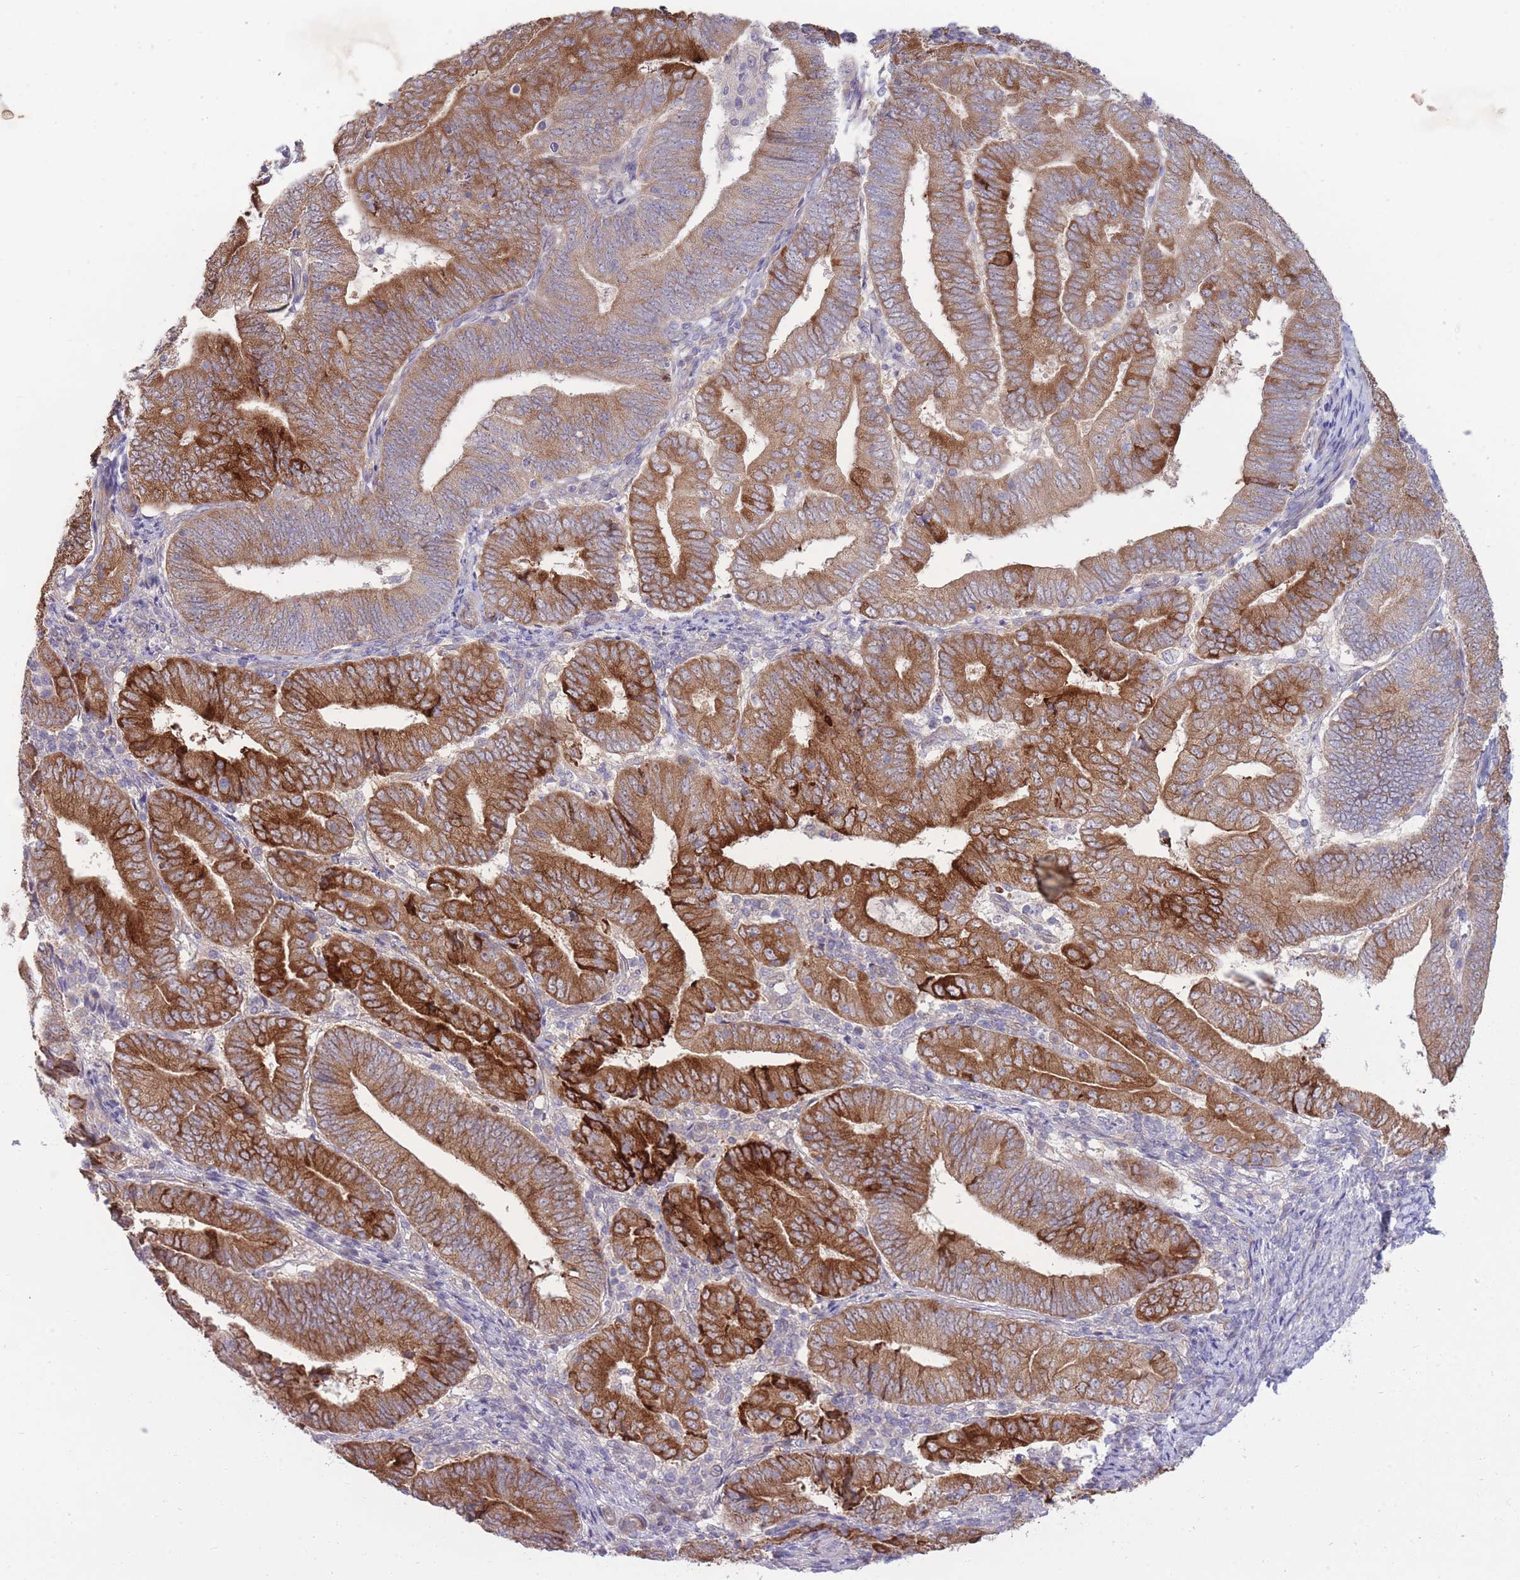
{"staining": {"intensity": "strong", "quantity": "25%-75%", "location": "cytoplasmic/membranous"}, "tissue": "endometrial cancer", "cell_type": "Tumor cells", "image_type": "cancer", "snomed": [{"axis": "morphology", "description": "Adenocarcinoma, NOS"}, {"axis": "topography", "description": "Endometrium"}], "caption": "High-magnification brightfield microscopy of endometrial cancer (adenocarcinoma) stained with DAB (3,3'-diaminobenzidine) (brown) and counterstained with hematoxylin (blue). tumor cells exhibit strong cytoplasmic/membranous expression is appreciated in about25%-75% of cells.", "gene": "RGS11", "patient": {"sex": "female", "age": 70}}